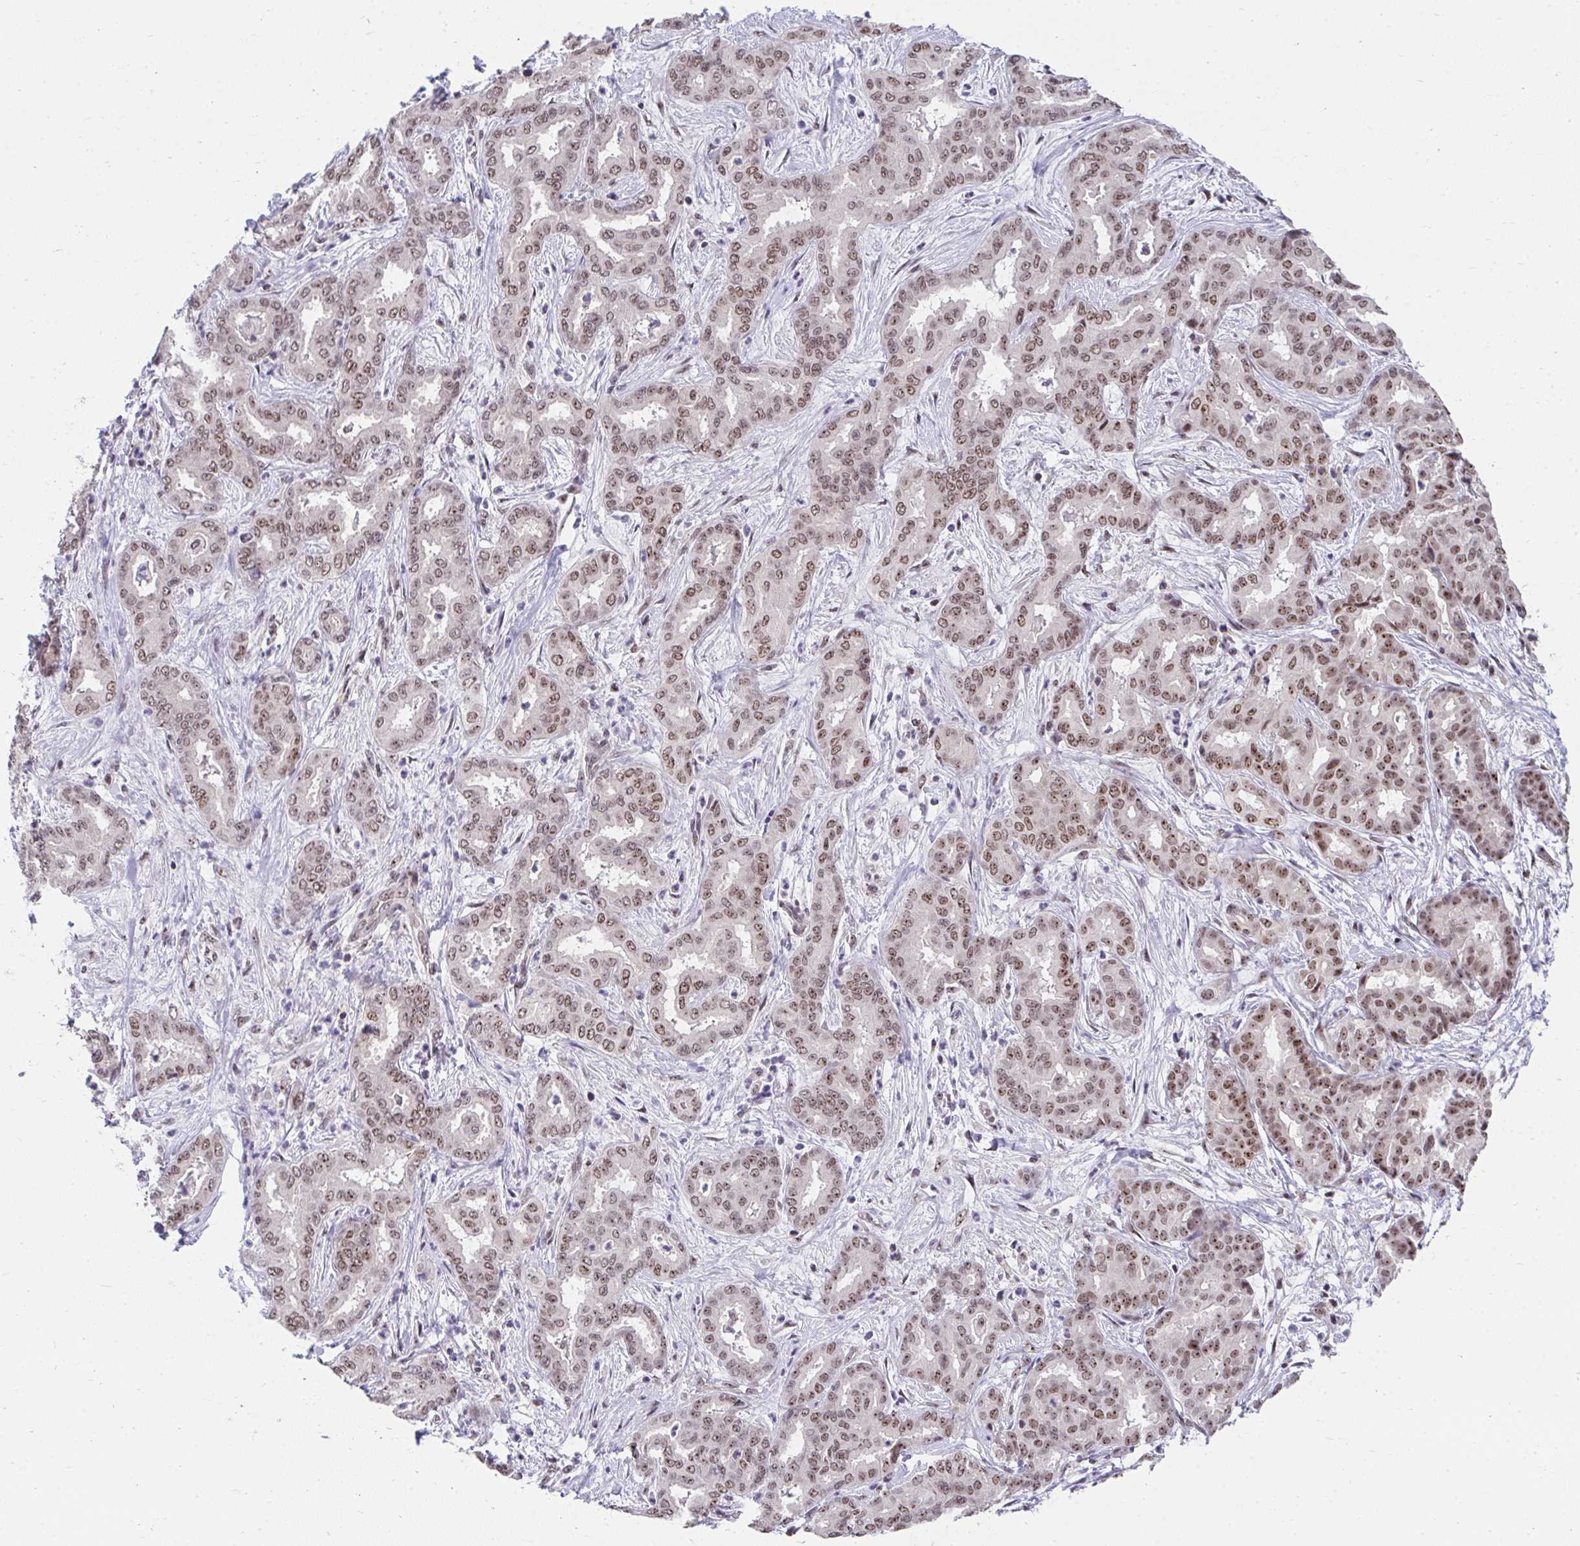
{"staining": {"intensity": "moderate", "quantity": ">75%", "location": "nuclear"}, "tissue": "liver cancer", "cell_type": "Tumor cells", "image_type": "cancer", "snomed": [{"axis": "morphology", "description": "Cholangiocarcinoma"}, {"axis": "topography", "description": "Liver"}], "caption": "Immunohistochemistry (IHC) micrograph of human cholangiocarcinoma (liver) stained for a protein (brown), which reveals medium levels of moderate nuclear expression in approximately >75% of tumor cells.", "gene": "HIRA", "patient": {"sex": "female", "age": 64}}